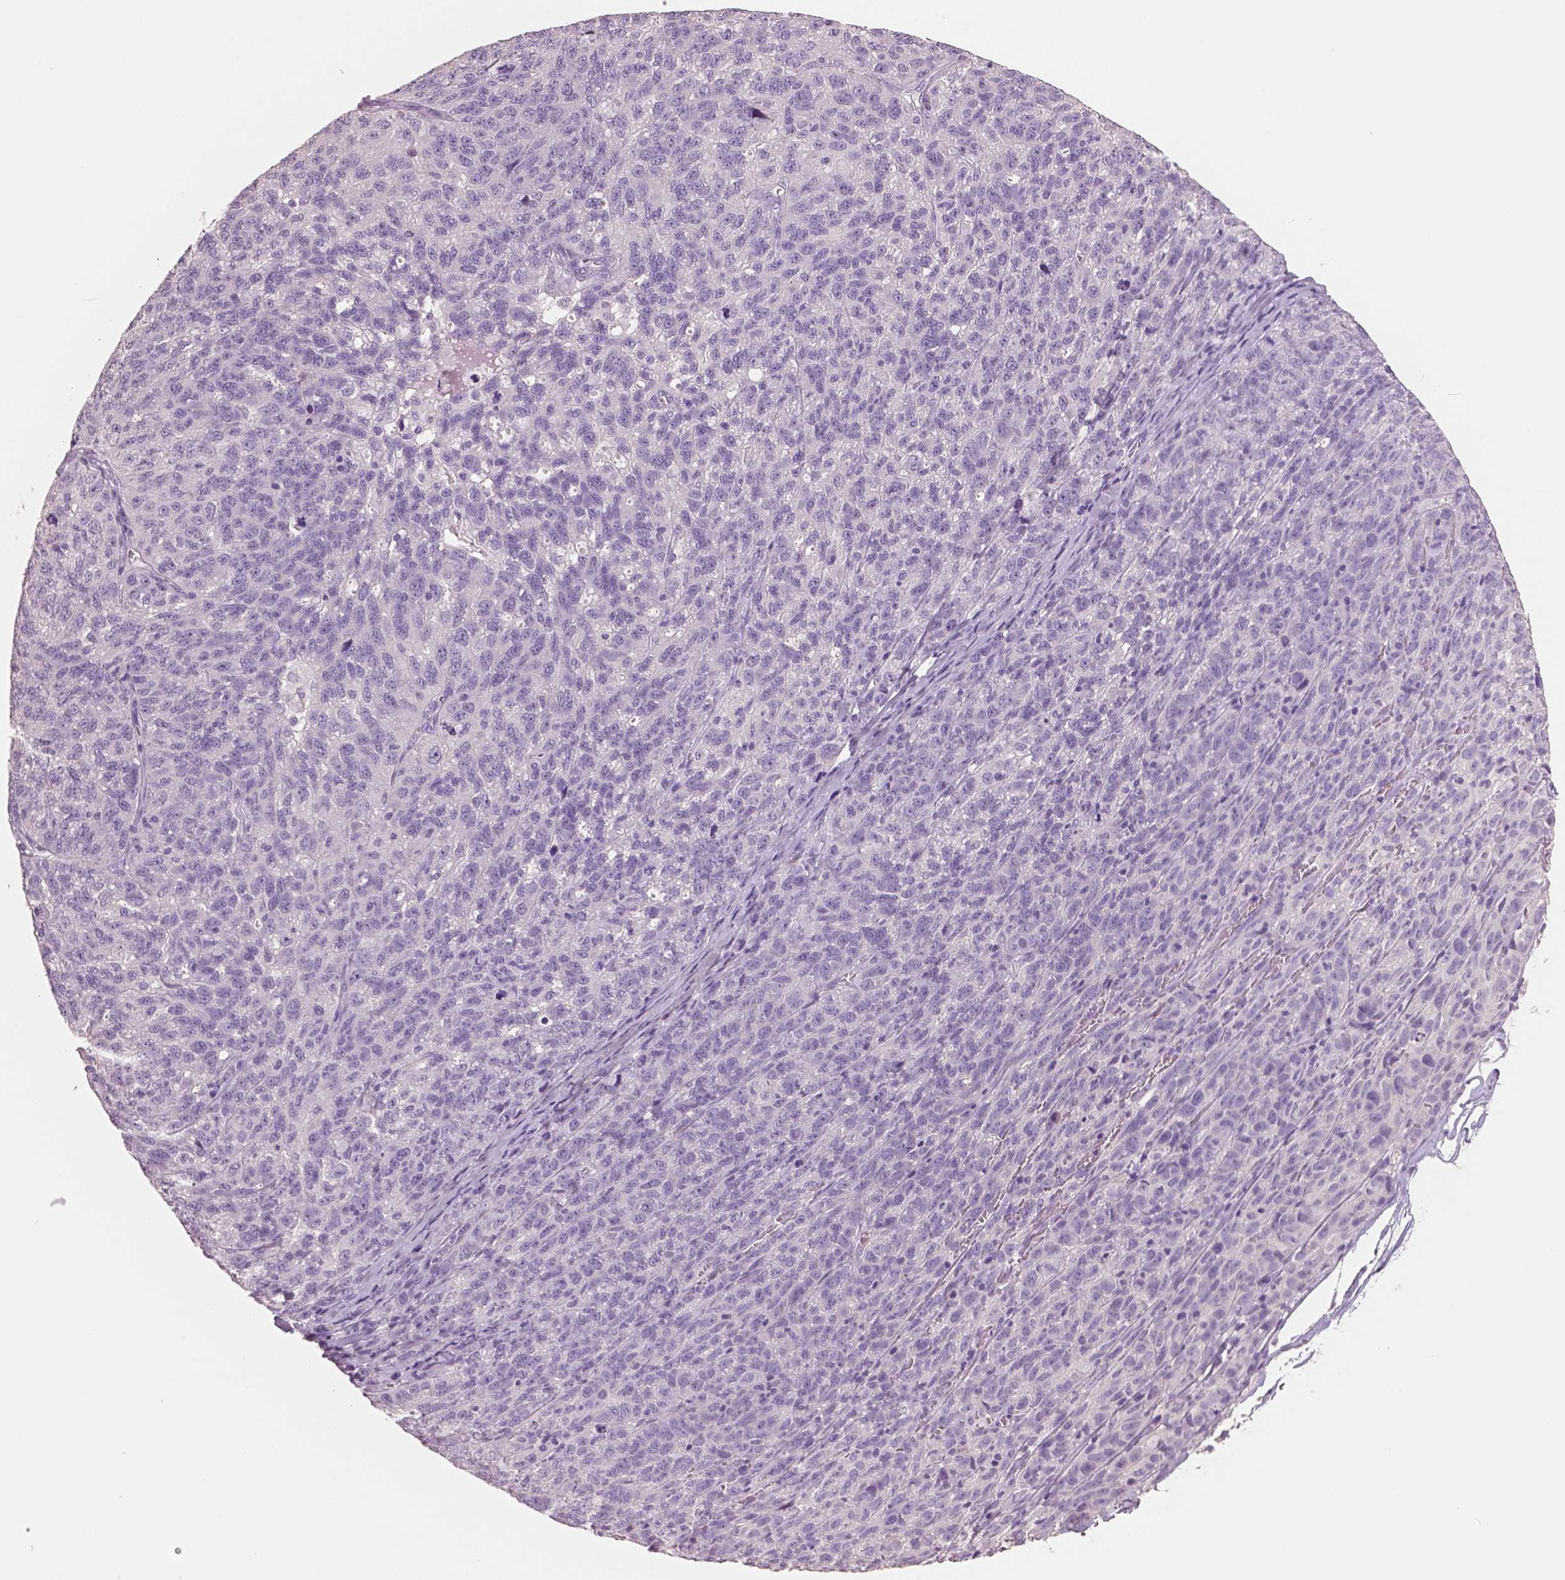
{"staining": {"intensity": "negative", "quantity": "none", "location": "none"}, "tissue": "ovarian cancer", "cell_type": "Tumor cells", "image_type": "cancer", "snomed": [{"axis": "morphology", "description": "Cystadenocarcinoma, serous, NOS"}, {"axis": "topography", "description": "Ovary"}], "caption": "Tumor cells are negative for protein expression in human ovarian serous cystadenocarcinoma.", "gene": "NECAB2", "patient": {"sex": "female", "age": 71}}